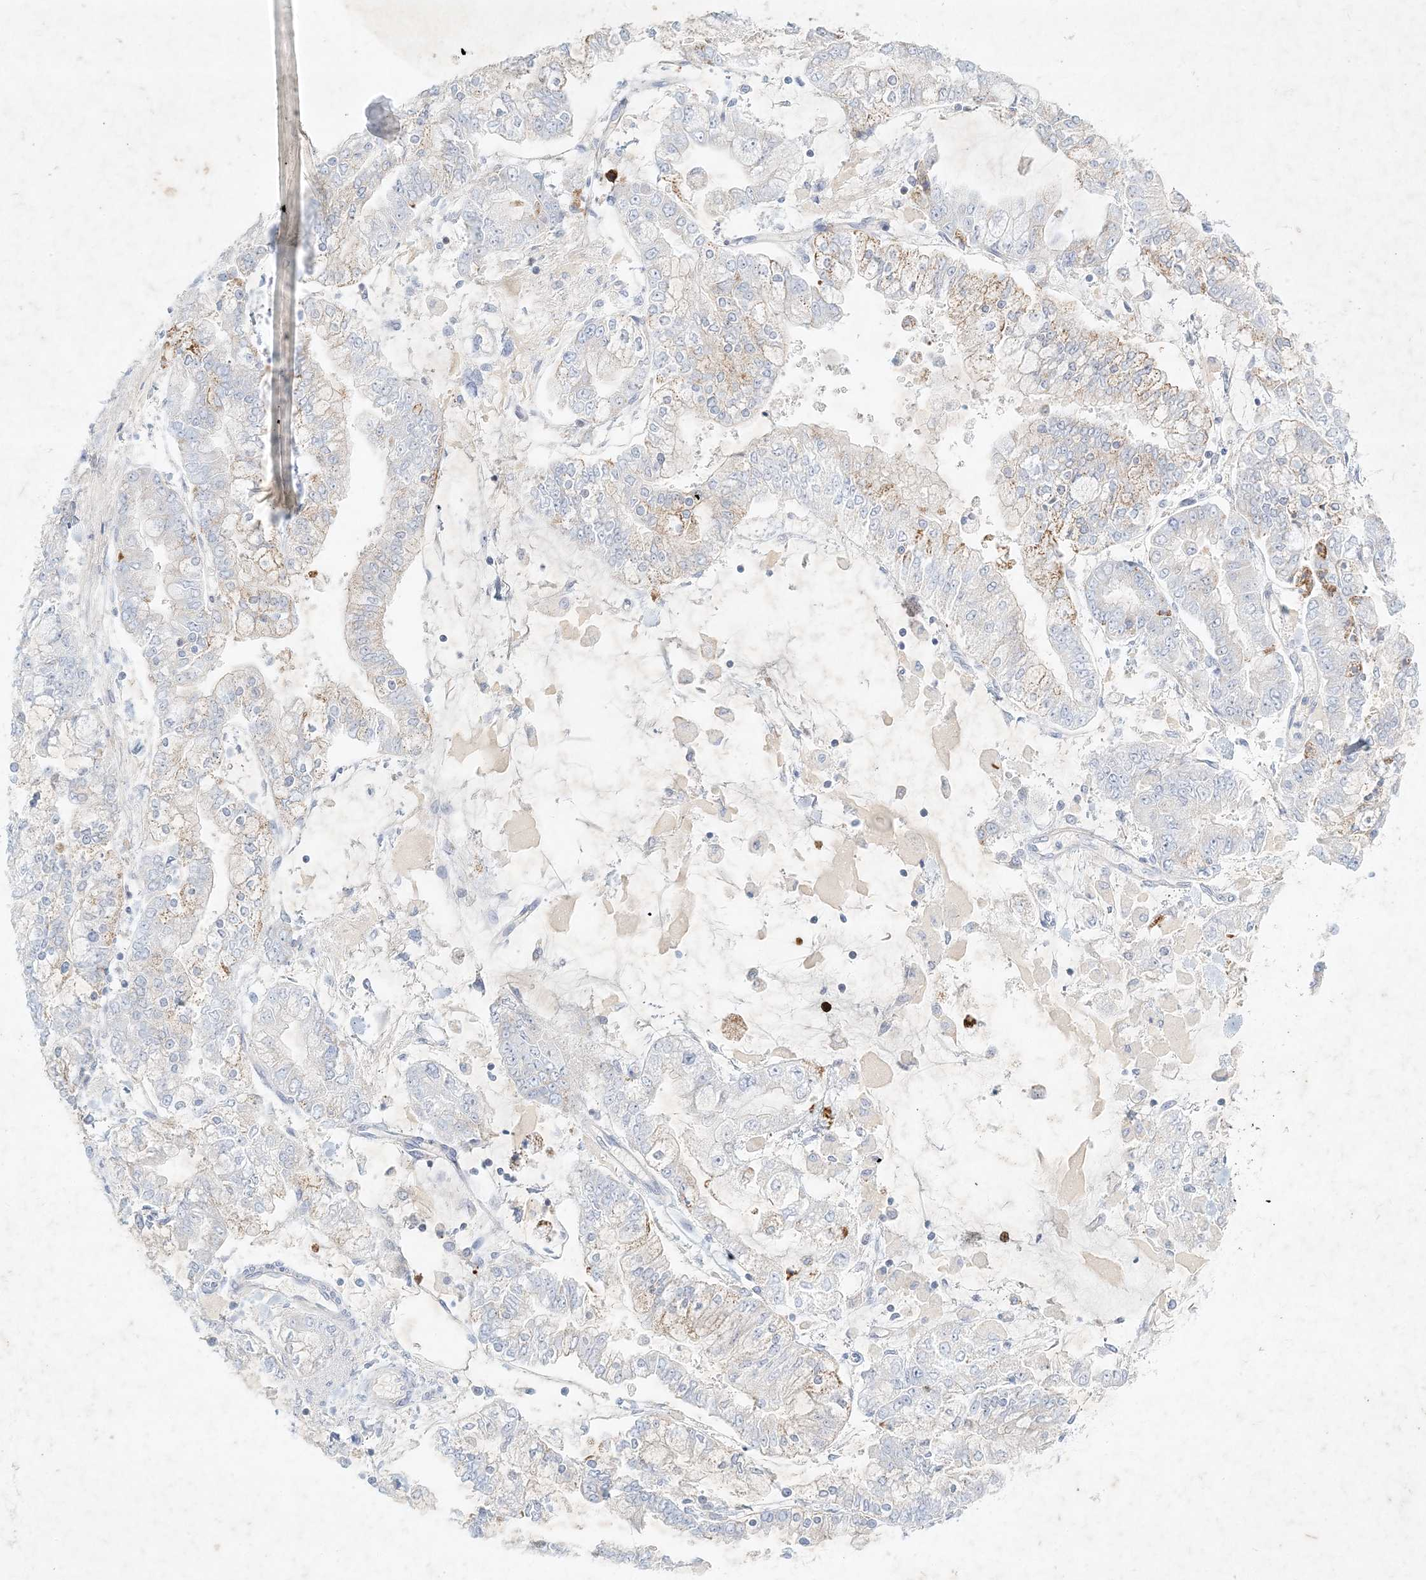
{"staining": {"intensity": "negative", "quantity": "none", "location": "none"}, "tissue": "stomach cancer", "cell_type": "Tumor cells", "image_type": "cancer", "snomed": [{"axis": "morphology", "description": "Normal tissue, NOS"}, {"axis": "morphology", "description": "Adenocarcinoma, NOS"}, {"axis": "topography", "description": "Stomach, upper"}, {"axis": "topography", "description": "Stomach"}], "caption": "Stomach adenocarcinoma stained for a protein using immunohistochemistry shows no expression tumor cells.", "gene": "STK11IP", "patient": {"sex": "male", "age": 76}}